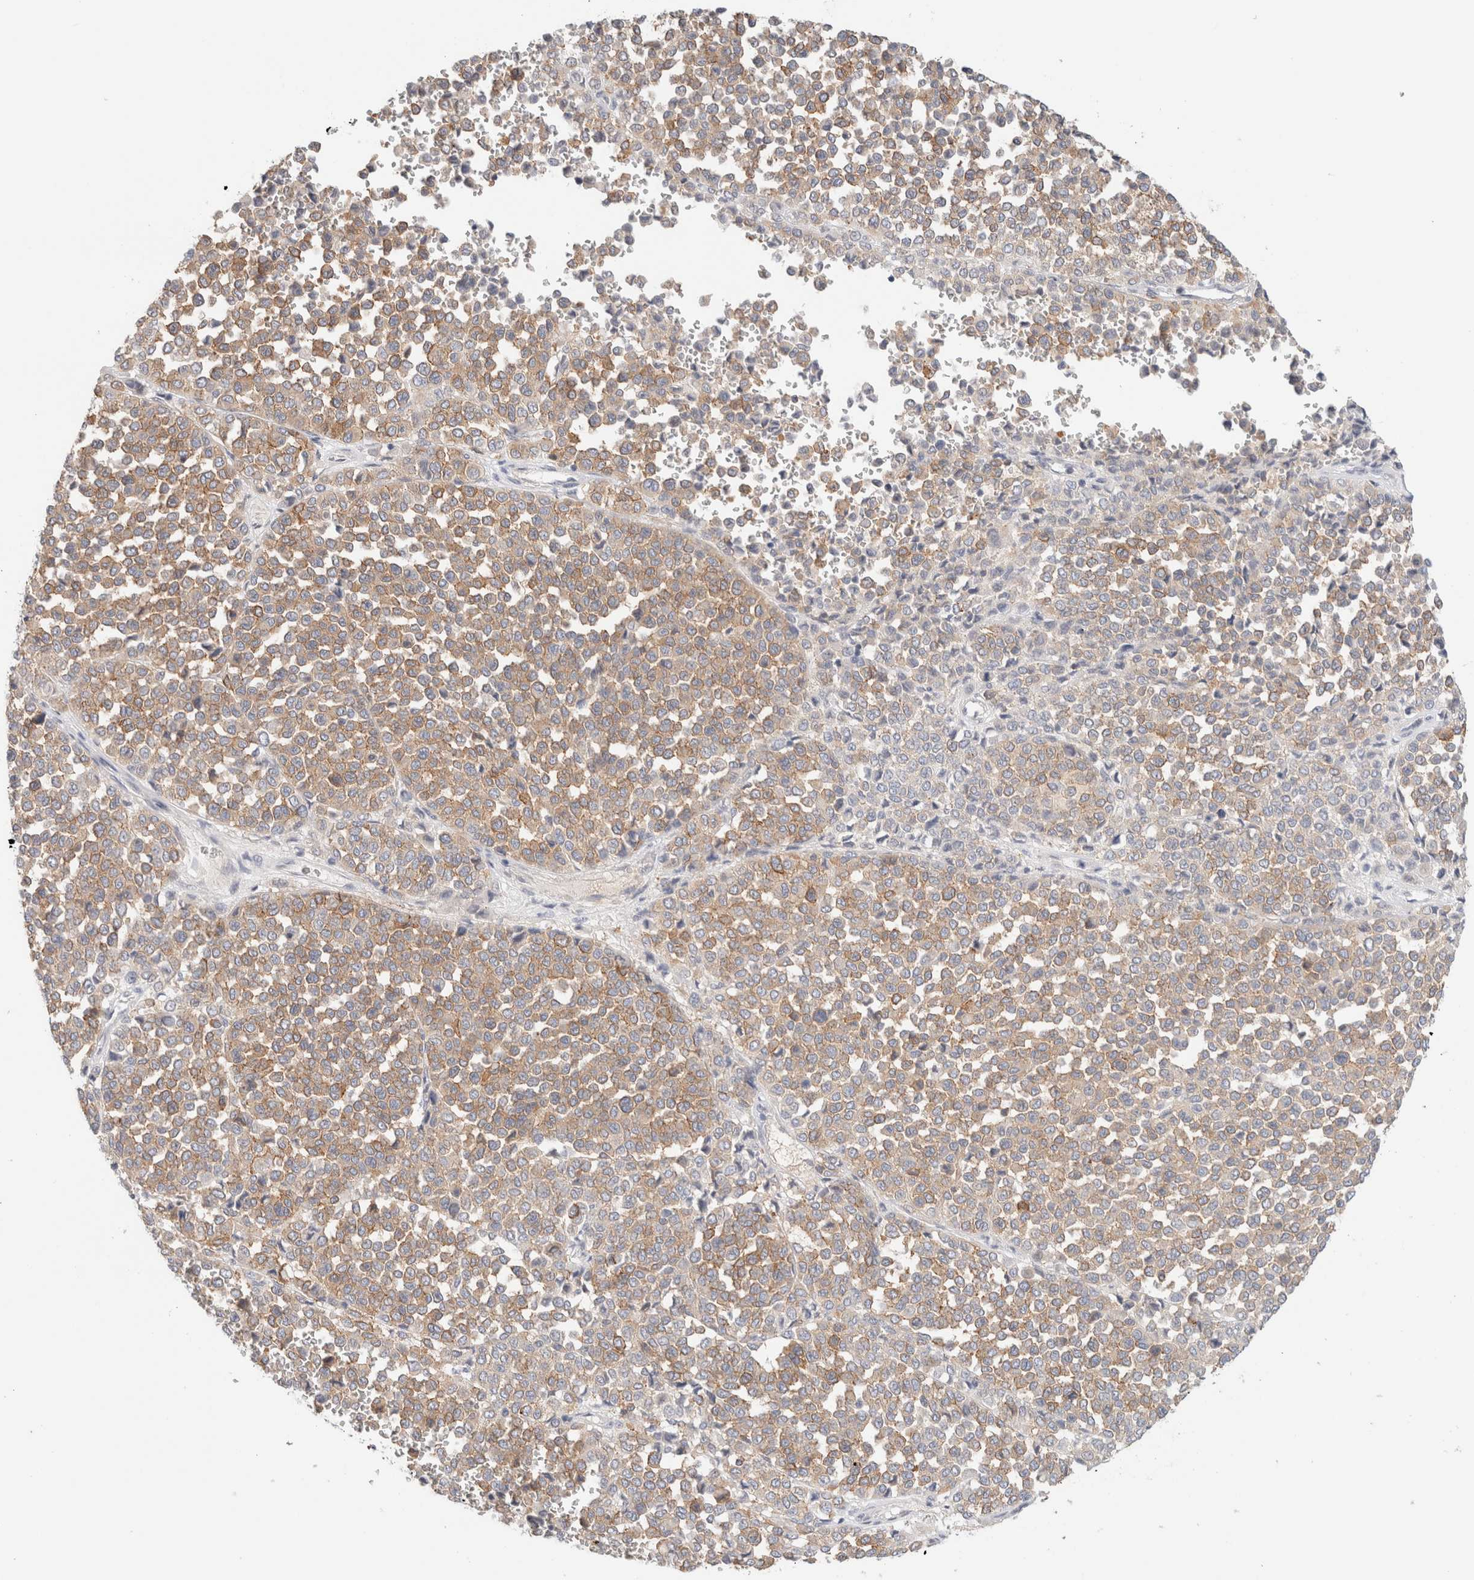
{"staining": {"intensity": "moderate", "quantity": ">75%", "location": "cytoplasmic/membranous"}, "tissue": "melanoma", "cell_type": "Tumor cells", "image_type": "cancer", "snomed": [{"axis": "morphology", "description": "Malignant melanoma, Metastatic site"}, {"axis": "topography", "description": "Pancreas"}], "caption": "This micrograph displays immunohistochemistry (IHC) staining of human malignant melanoma (metastatic site), with medium moderate cytoplasmic/membranous staining in about >75% of tumor cells.", "gene": "SPRTN", "patient": {"sex": "female", "age": 30}}